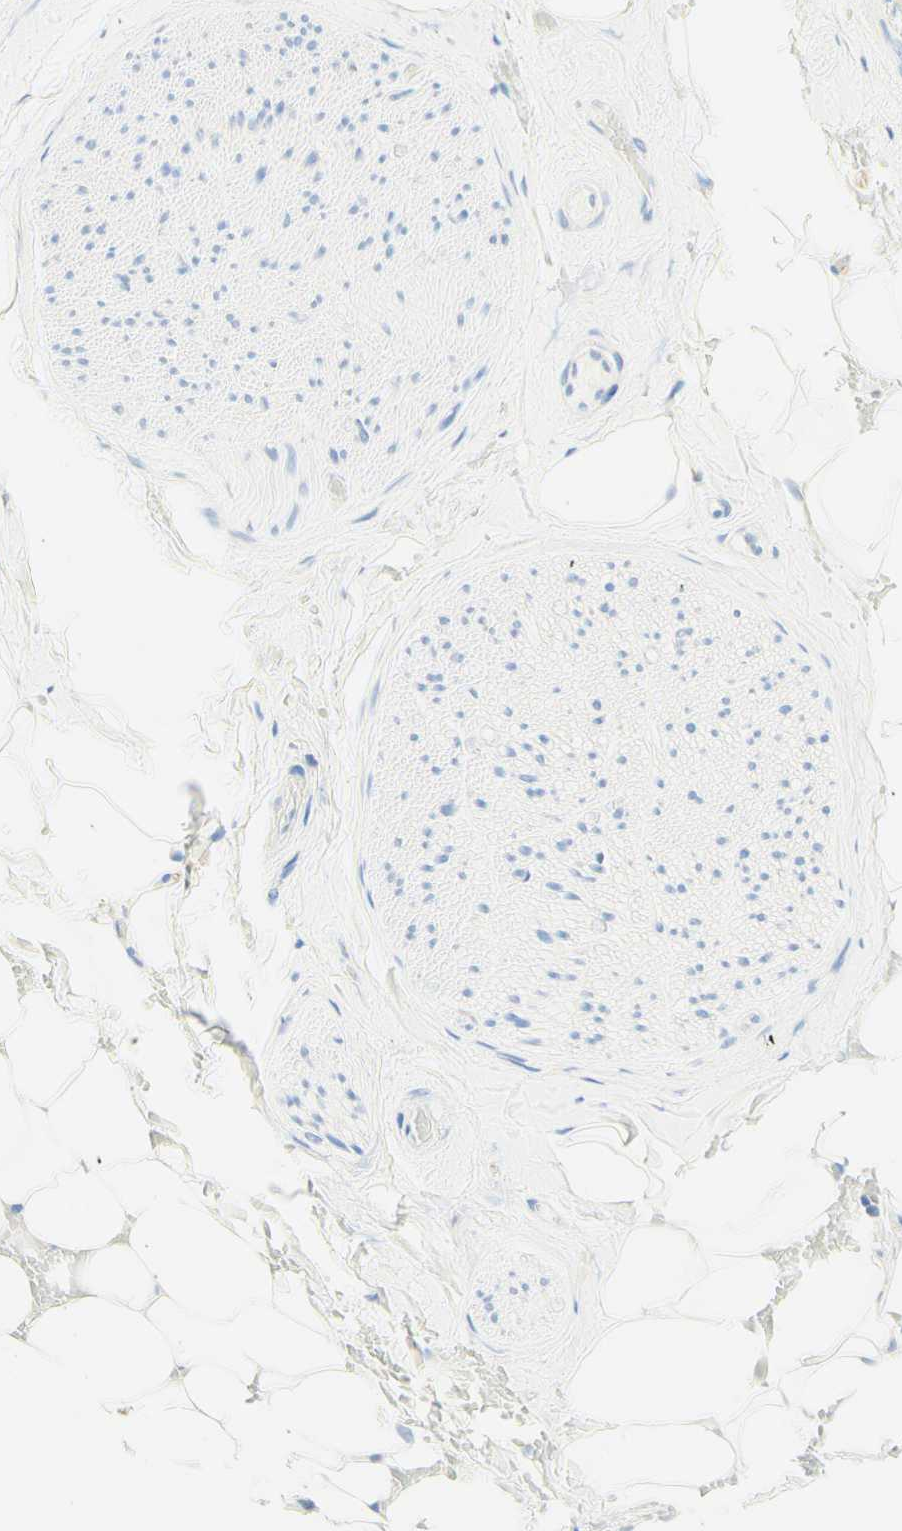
{"staining": {"intensity": "negative", "quantity": "none", "location": "none"}, "tissue": "adipose tissue", "cell_type": "Adipocytes", "image_type": "normal", "snomed": [{"axis": "morphology", "description": "Normal tissue, NOS"}, {"axis": "topography", "description": "Peripheral nerve tissue"}], "caption": "IHC histopathology image of benign adipose tissue: adipose tissue stained with DAB (3,3'-diaminobenzidine) exhibits no significant protein staining in adipocytes.", "gene": "LAT", "patient": {"sex": "male", "age": 70}}